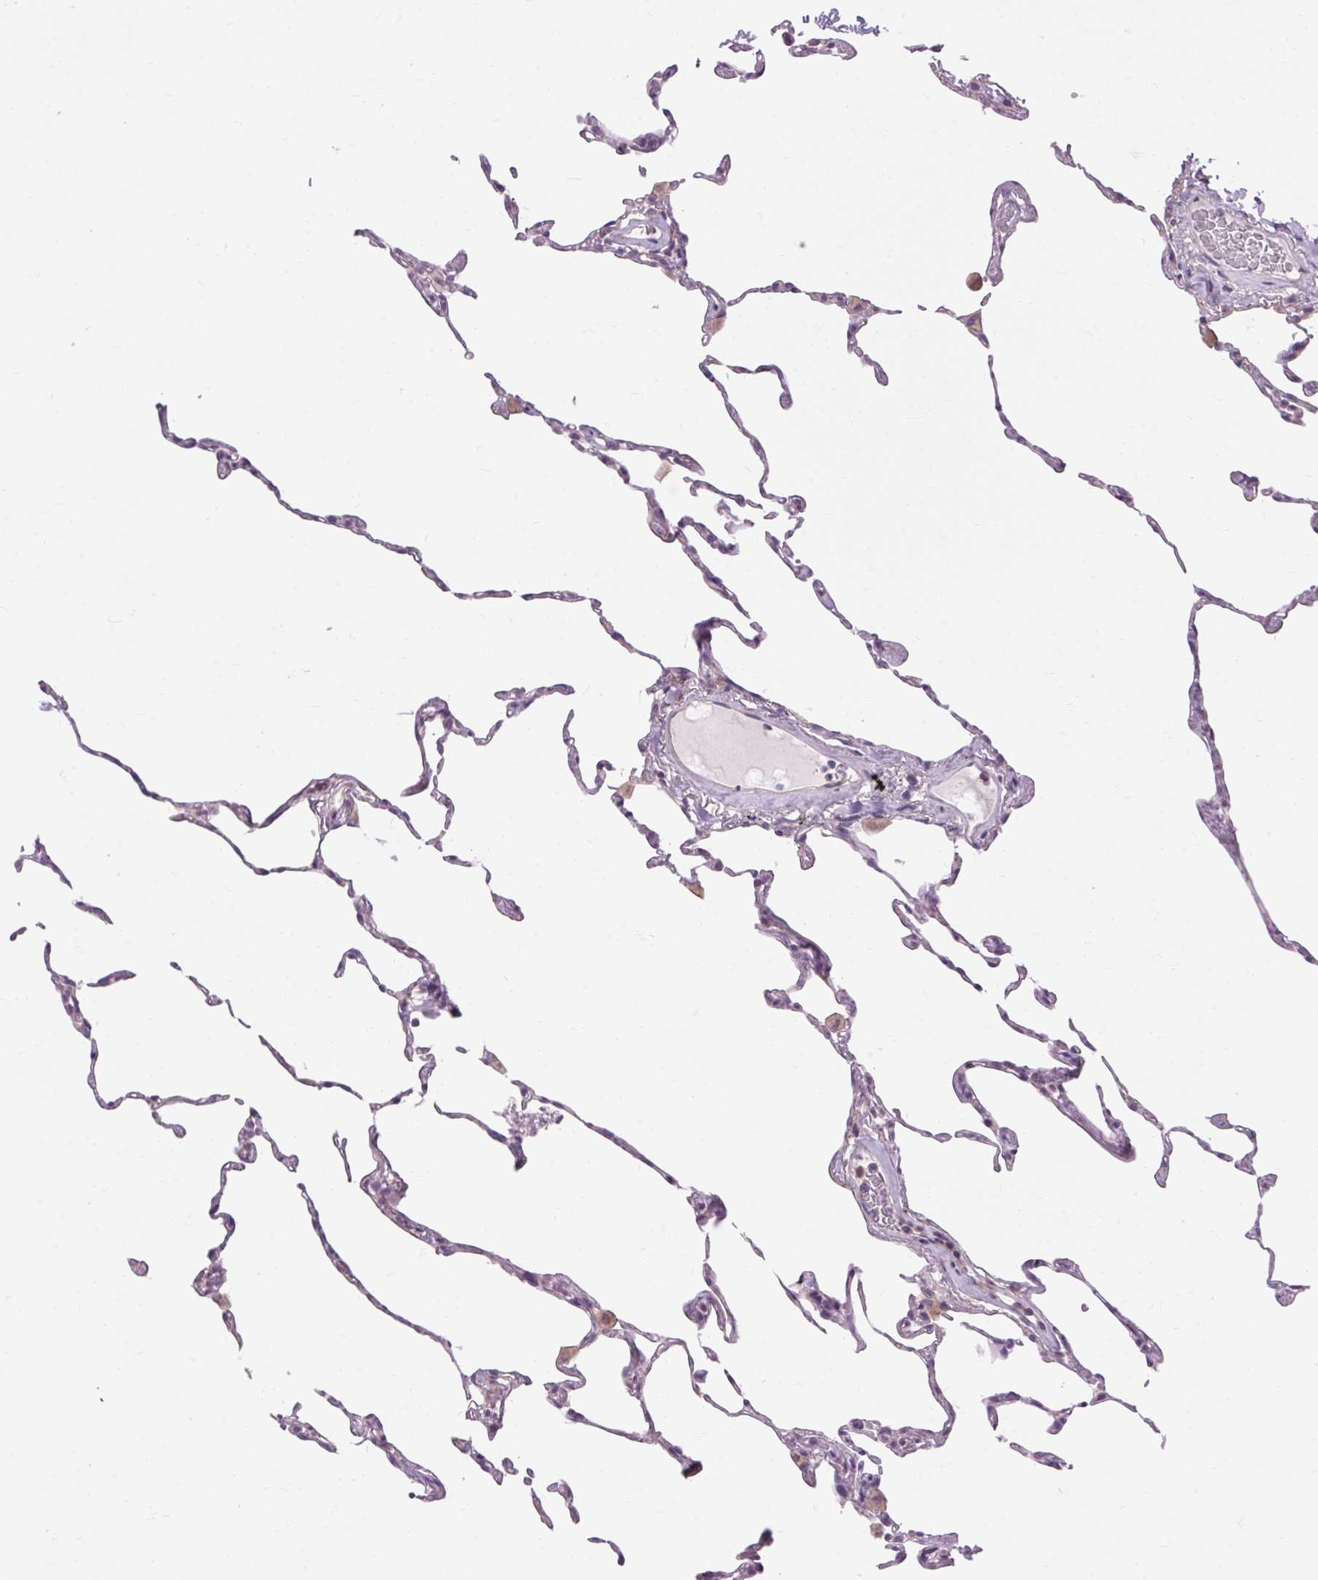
{"staining": {"intensity": "moderate", "quantity": "<25%", "location": "cytoplasmic/membranous"}, "tissue": "lung", "cell_type": "Alveolar cells", "image_type": "normal", "snomed": [{"axis": "morphology", "description": "Normal tissue, NOS"}, {"axis": "topography", "description": "Lung"}], "caption": "Immunohistochemistry (IHC) image of unremarkable lung: lung stained using immunohistochemistry displays low levels of moderate protein expression localized specifically in the cytoplasmic/membranous of alveolar cells, appearing as a cytoplasmic/membranous brown color.", "gene": "TM6SF1", "patient": {"sex": "female", "age": 57}}